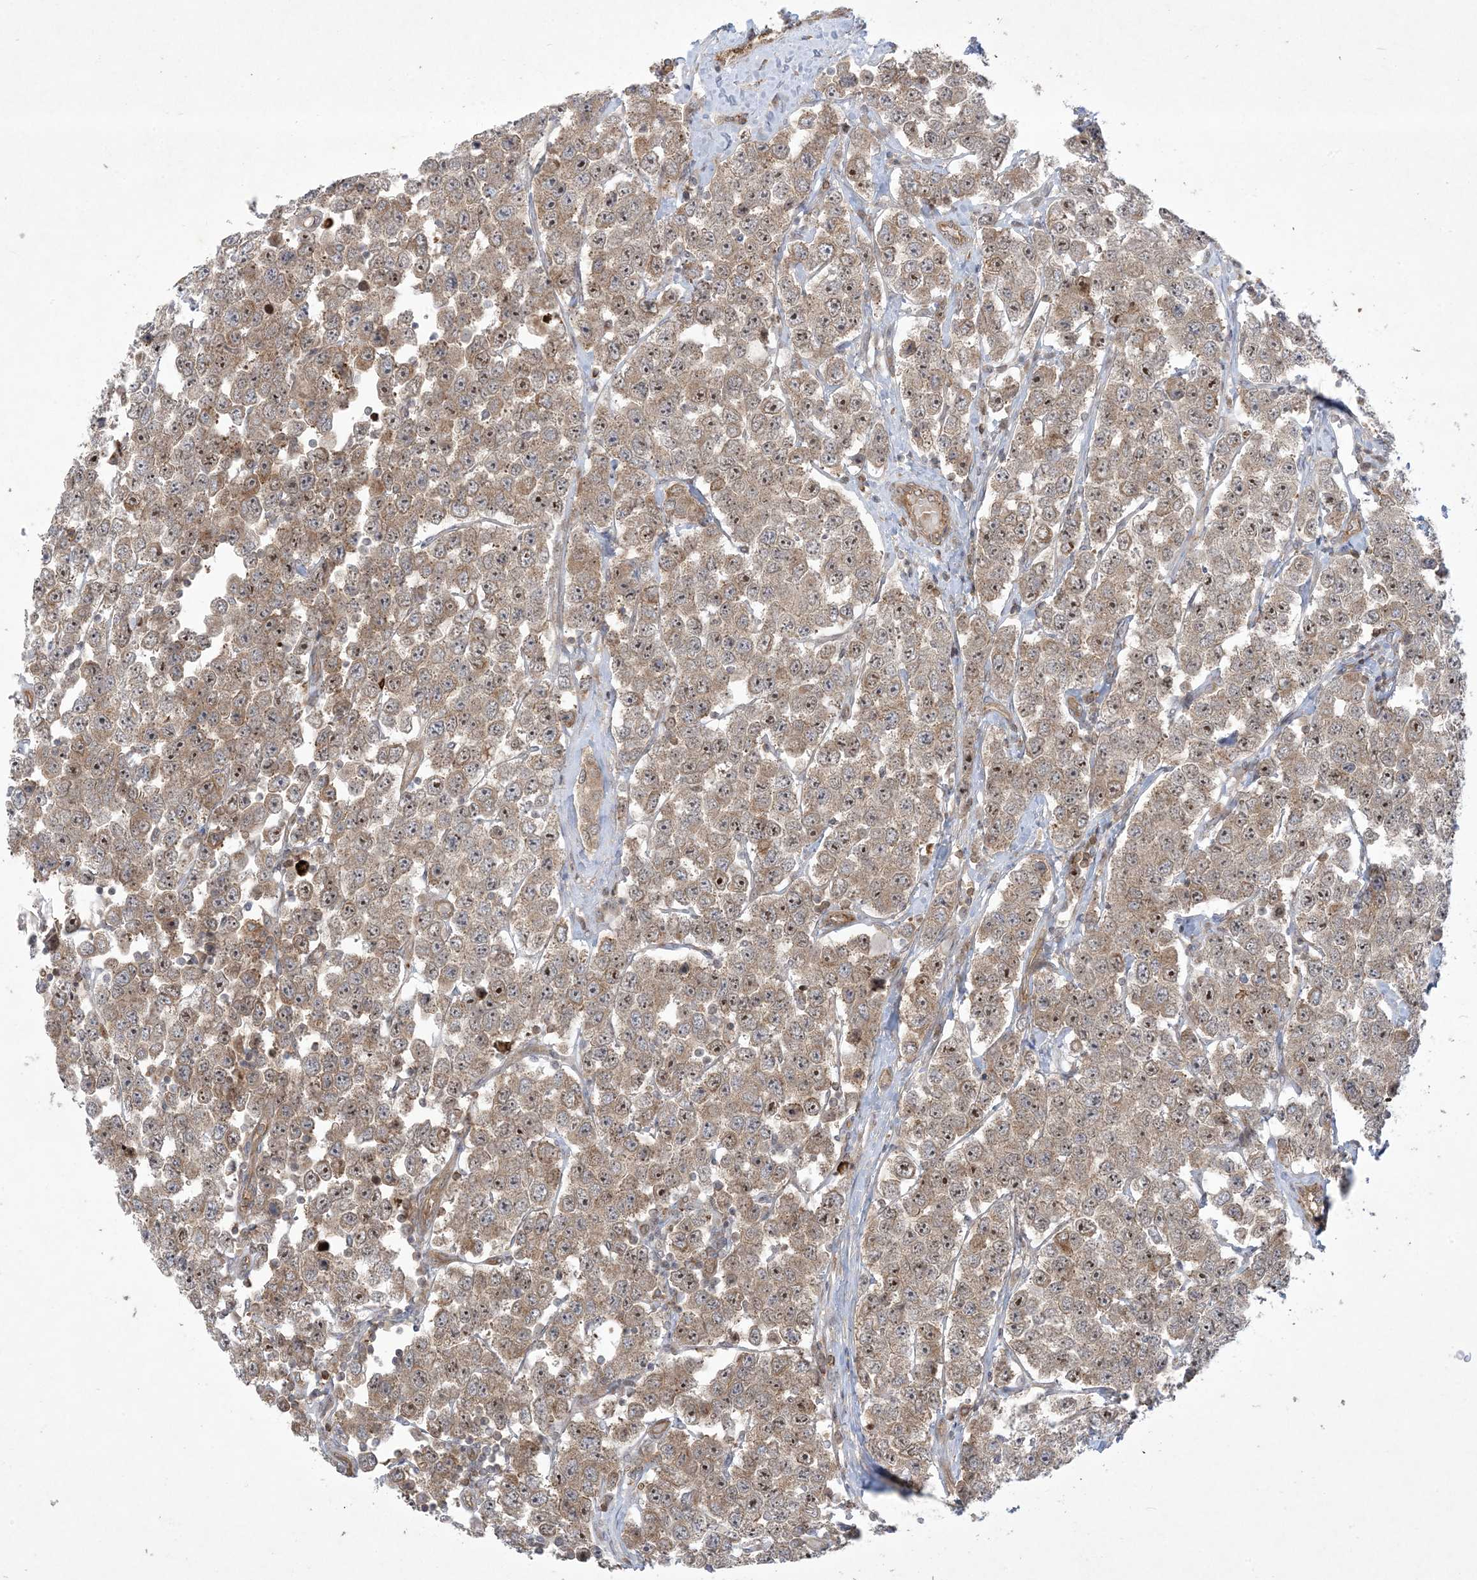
{"staining": {"intensity": "strong", "quantity": "25%-75%", "location": "cytoplasmic/membranous,nuclear"}, "tissue": "testis cancer", "cell_type": "Tumor cells", "image_type": "cancer", "snomed": [{"axis": "morphology", "description": "Seminoma, NOS"}, {"axis": "topography", "description": "Testis"}], "caption": "Immunohistochemistry of human testis cancer (seminoma) exhibits high levels of strong cytoplasmic/membranous and nuclear staining in approximately 25%-75% of tumor cells.", "gene": "SOGA3", "patient": {"sex": "male", "age": 28}}